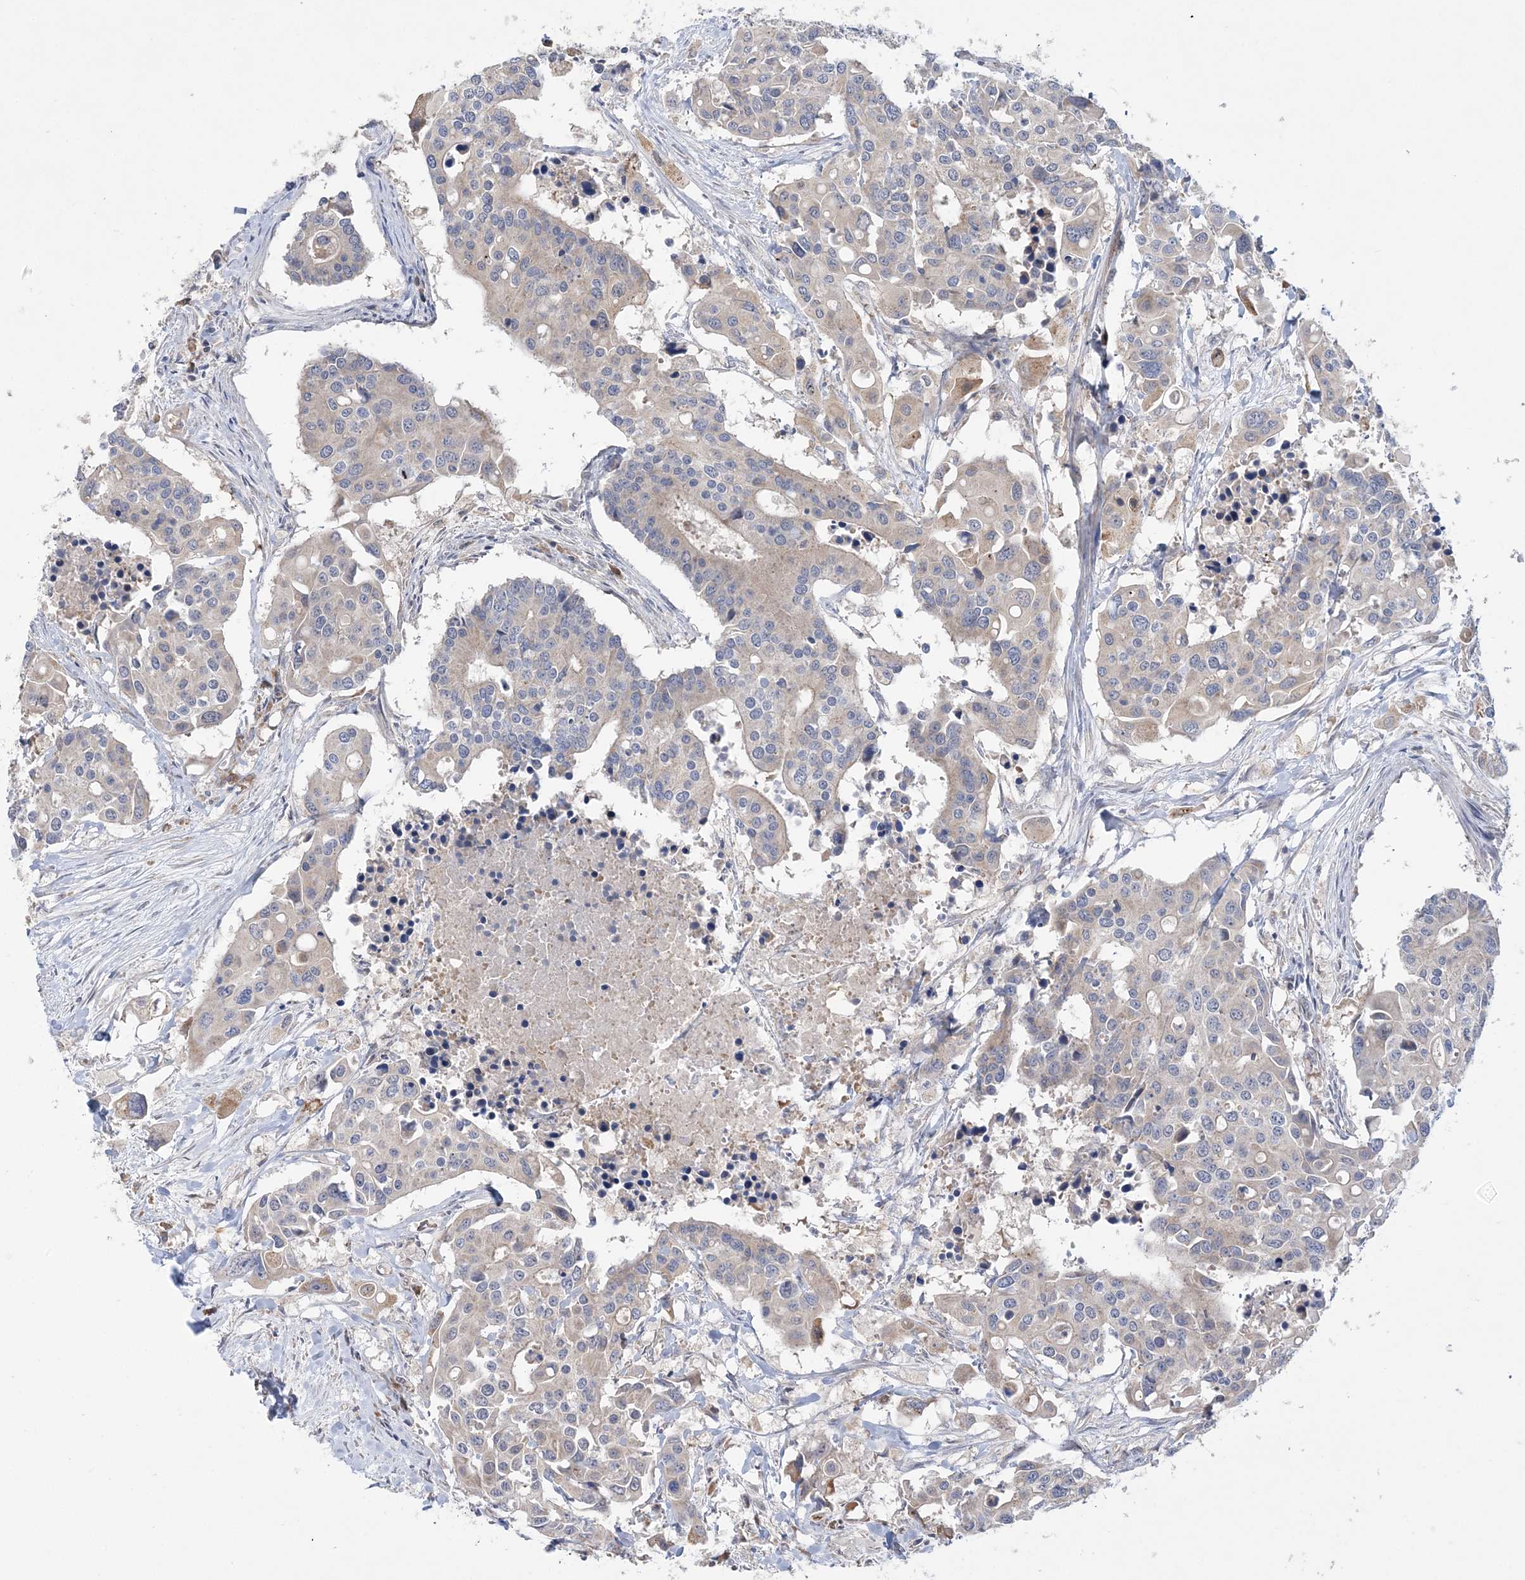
{"staining": {"intensity": "weak", "quantity": "<25%", "location": "cytoplasmic/membranous"}, "tissue": "colorectal cancer", "cell_type": "Tumor cells", "image_type": "cancer", "snomed": [{"axis": "morphology", "description": "Adenocarcinoma, NOS"}, {"axis": "topography", "description": "Colon"}], "caption": "High power microscopy micrograph of an immunohistochemistry (IHC) histopathology image of colorectal adenocarcinoma, revealing no significant expression in tumor cells.", "gene": "MMADHC", "patient": {"sex": "male", "age": 77}}